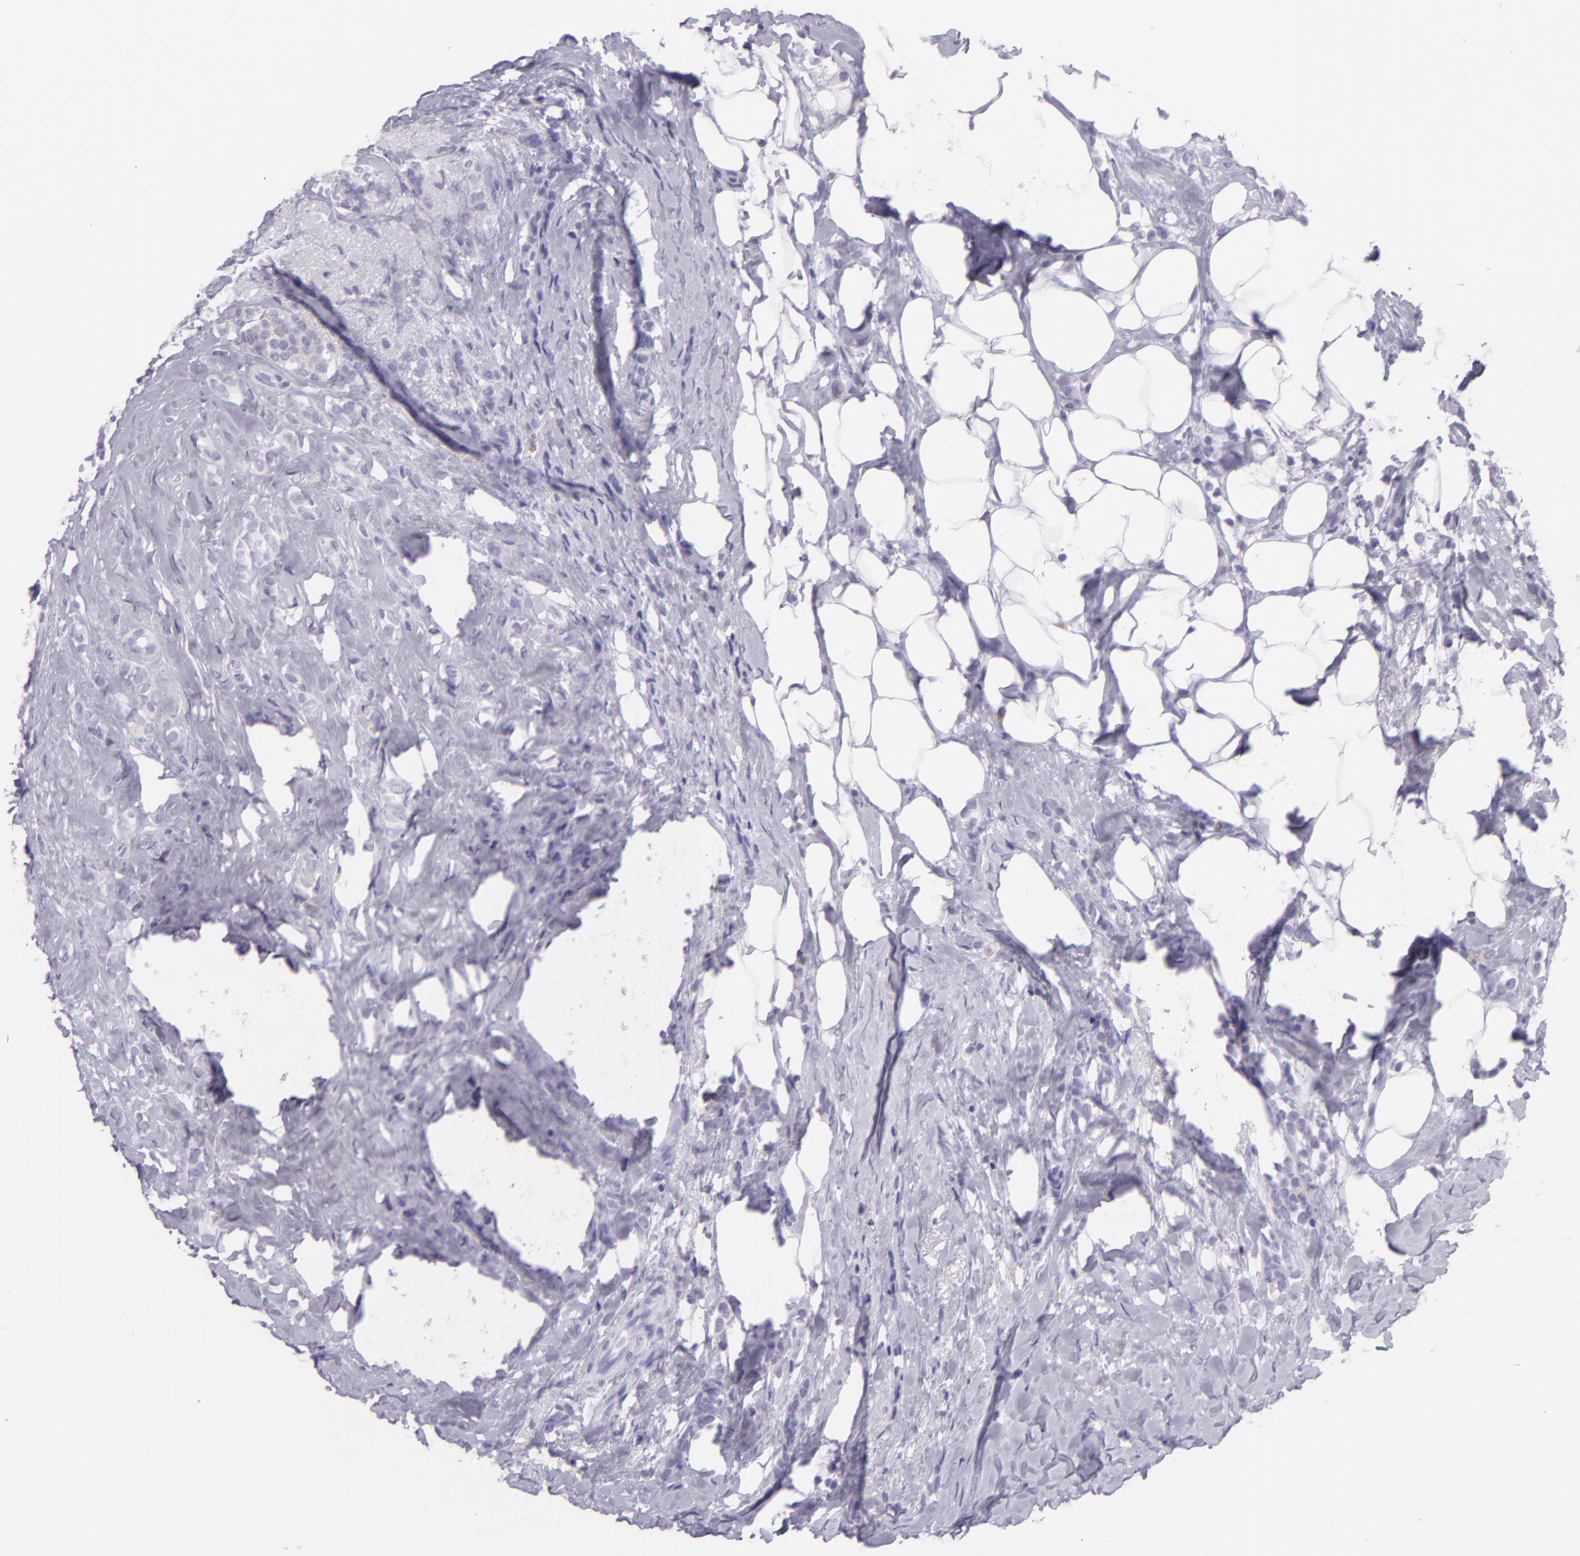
{"staining": {"intensity": "negative", "quantity": "none", "location": "none"}, "tissue": "breast cancer", "cell_type": "Tumor cells", "image_type": "cancer", "snomed": [{"axis": "morphology", "description": "Lobular carcinoma"}, {"axis": "topography", "description": "Breast"}], "caption": "Breast cancer was stained to show a protein in brown. There is no significant positivity in tumor cells. (Brightfield microscopy of DAB IHC at high magnification).", "gene": "MUC6", "patient": {"sex": "female", "age": 56}}